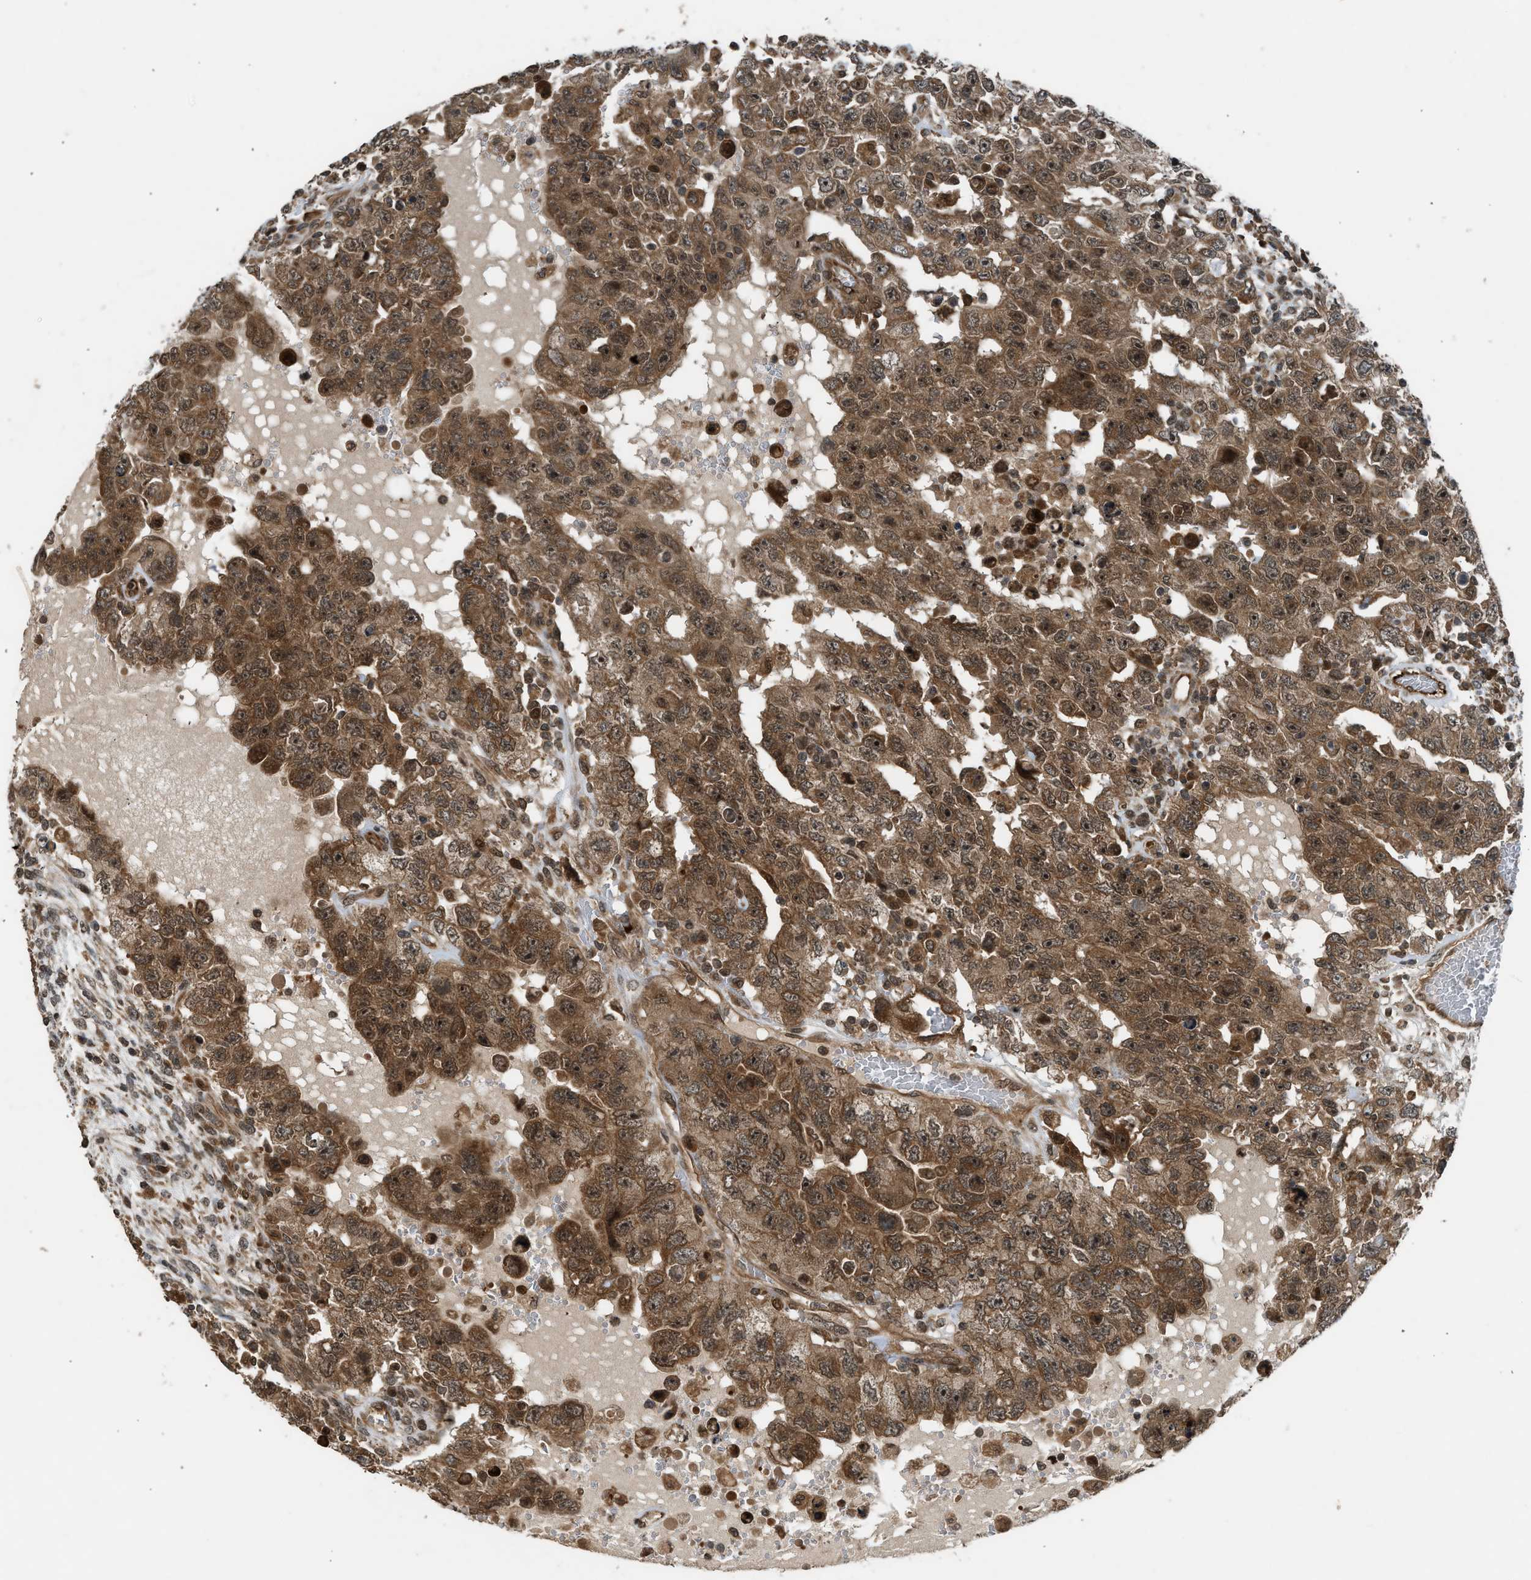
{"staining": {"intensity": "moderate", "quantity": ">75%", "location": "cytoplasmic/membranous"}, "tissue": "testis cancer", "cell_type": "Tumor cells", "image_type": "cancer", "snomed": [{"axis": "morphology", "description": "Carcinoma, Embryonal, NOS"}, {"axis": "topography", "description": "Testis"}], "caption": "Testis embryonal carcinoma stained for a protein (brown) shows moderate cytoplasmic/membranous positive staining in approximately >75% of tumor cells.", "gene": "TXNL1", "patient": {"sex": "male", "age": 26}}